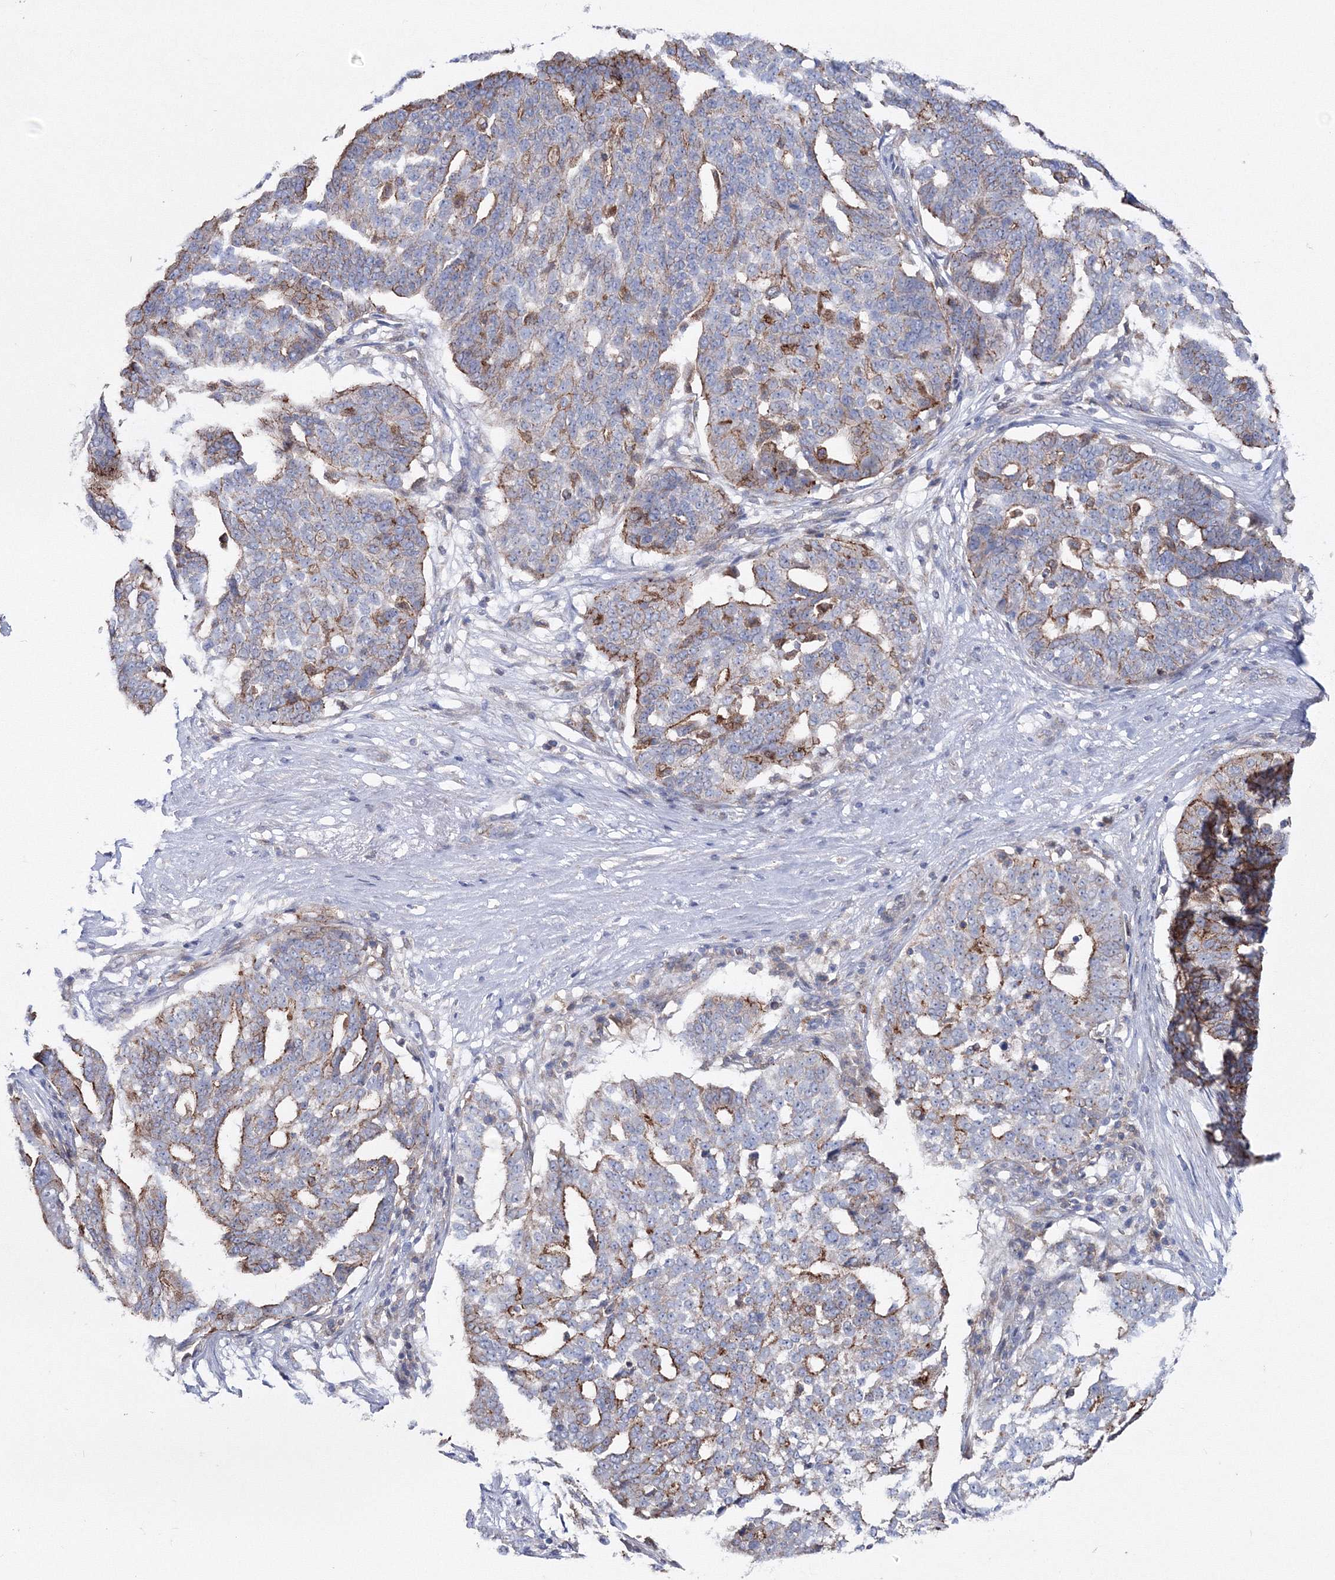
{"staining": {"intensity": "moderate", "quantity": ">75%", "location": "cytoplasmic/membranous"}, "tissue": "ovarian cancer", "cell_type": "Tumor cells", "image_type": "cancer", "snomed": [{"axis": "morphology", "description": "Cystadenocarcinoma, serous, NOS"}, {"axis": "topography", "description": "Ovary"}], "caption": "Protein expression analysis of ovarian cancer exhibits moderate cytoplasmic/membranous staining in approximately >75% of tumor cells. The protein of interest is stained brown, and the nuclei are stained in blue (DAB (3,3'-diaminobenzidine) IHC with brightfield microscopy, high magnification).", "gene": "GGA2", "patient": {"sex": "female", "age": 59}}